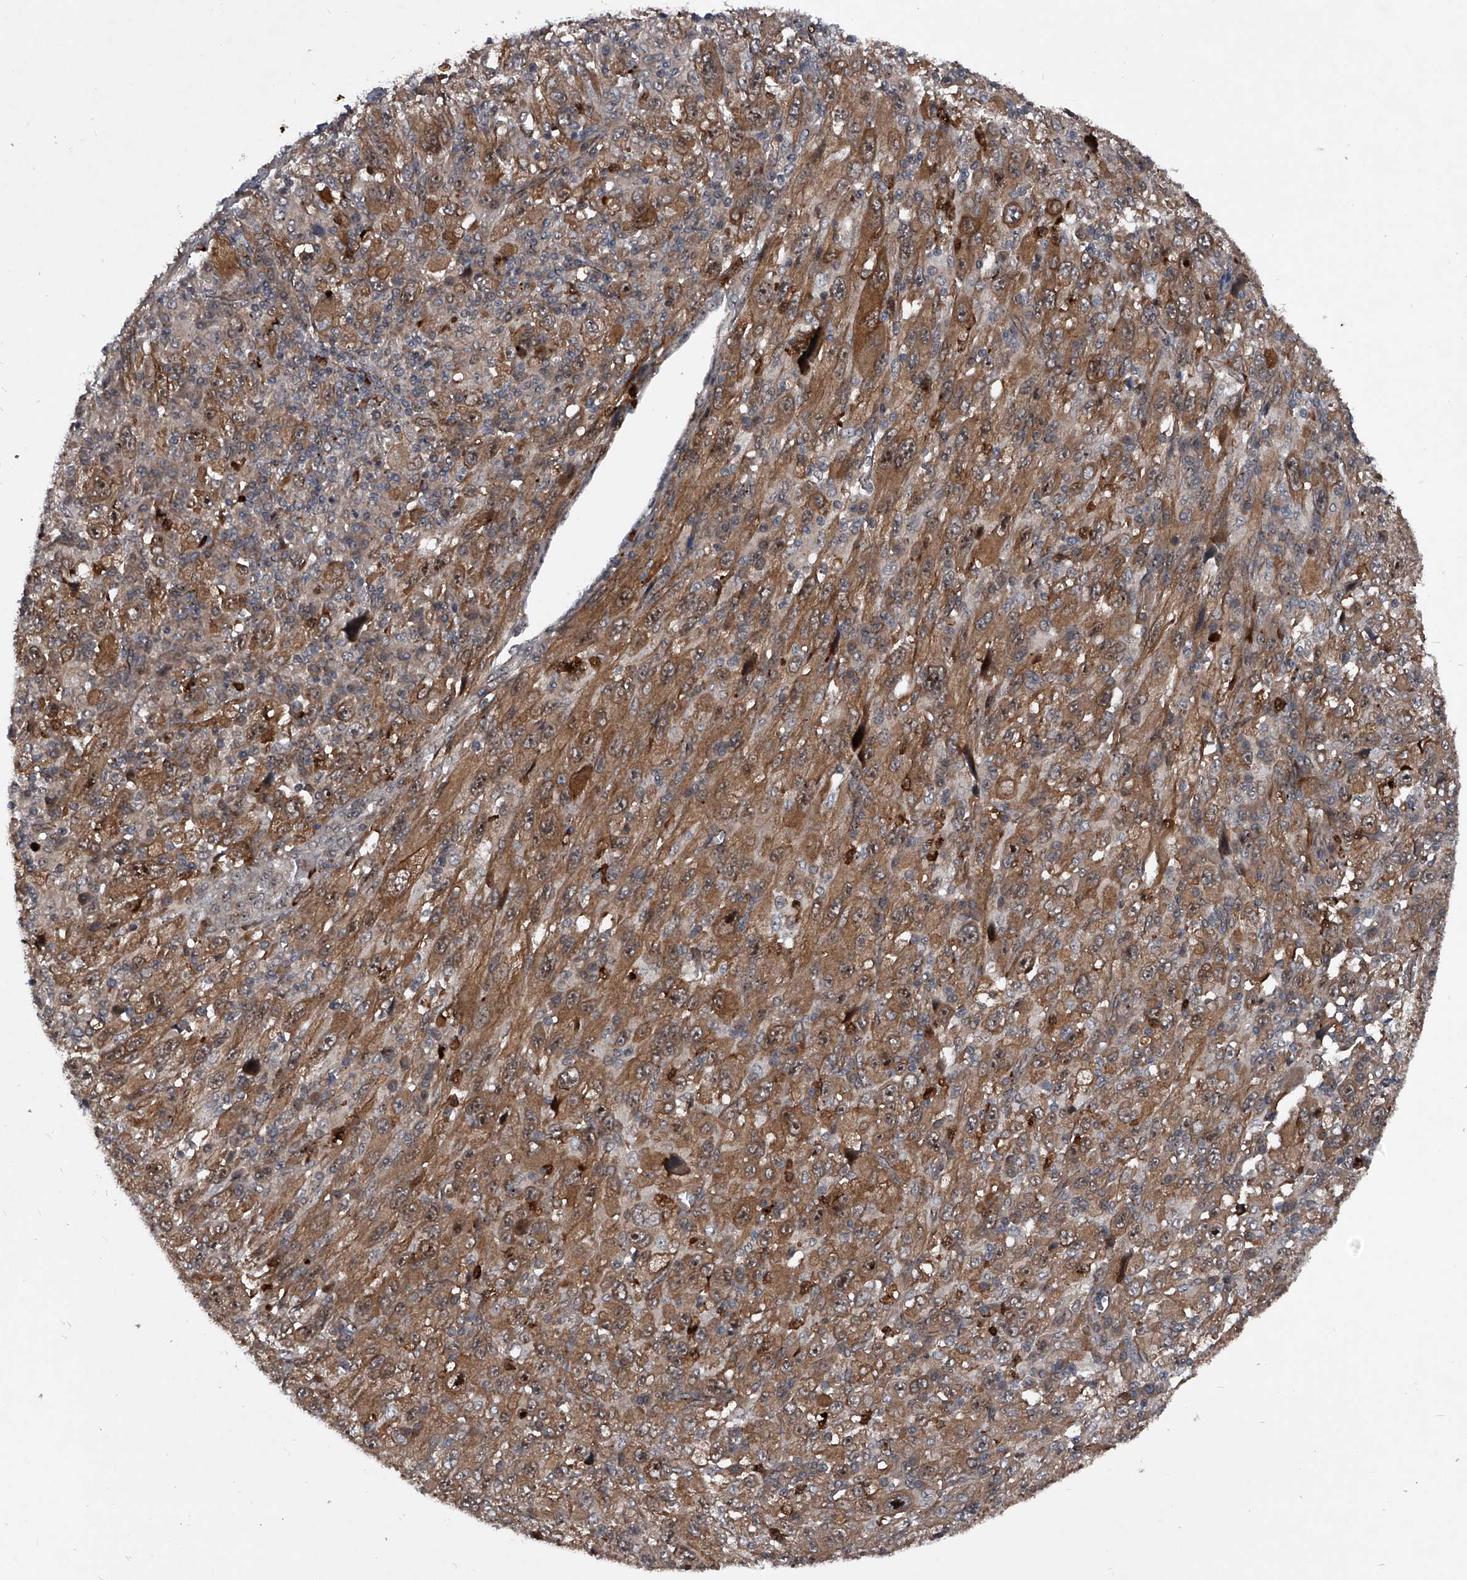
{"staining": {"intensity": "moderate", "quantity": ">75%", "location": "cytoplasmic/membranous,nuclear"}, "tissue": "melanoma", "cell_type": "Tumor cells", "image_type": "cancer", "snomed": [{"axis": "morphology", "description": "Malignant melanoma, Metastatic site"}, {"axis": "topography", "description": "Skin"}], "caption": "Human melanoma stained with a brown dye demonstrates moderate cytoplasmic/membranous and nuclear positive expression in approximately >75% of tumor cells.", "gene": "MAPKAP1", "patient": {"sex": "female", "age": 56}}